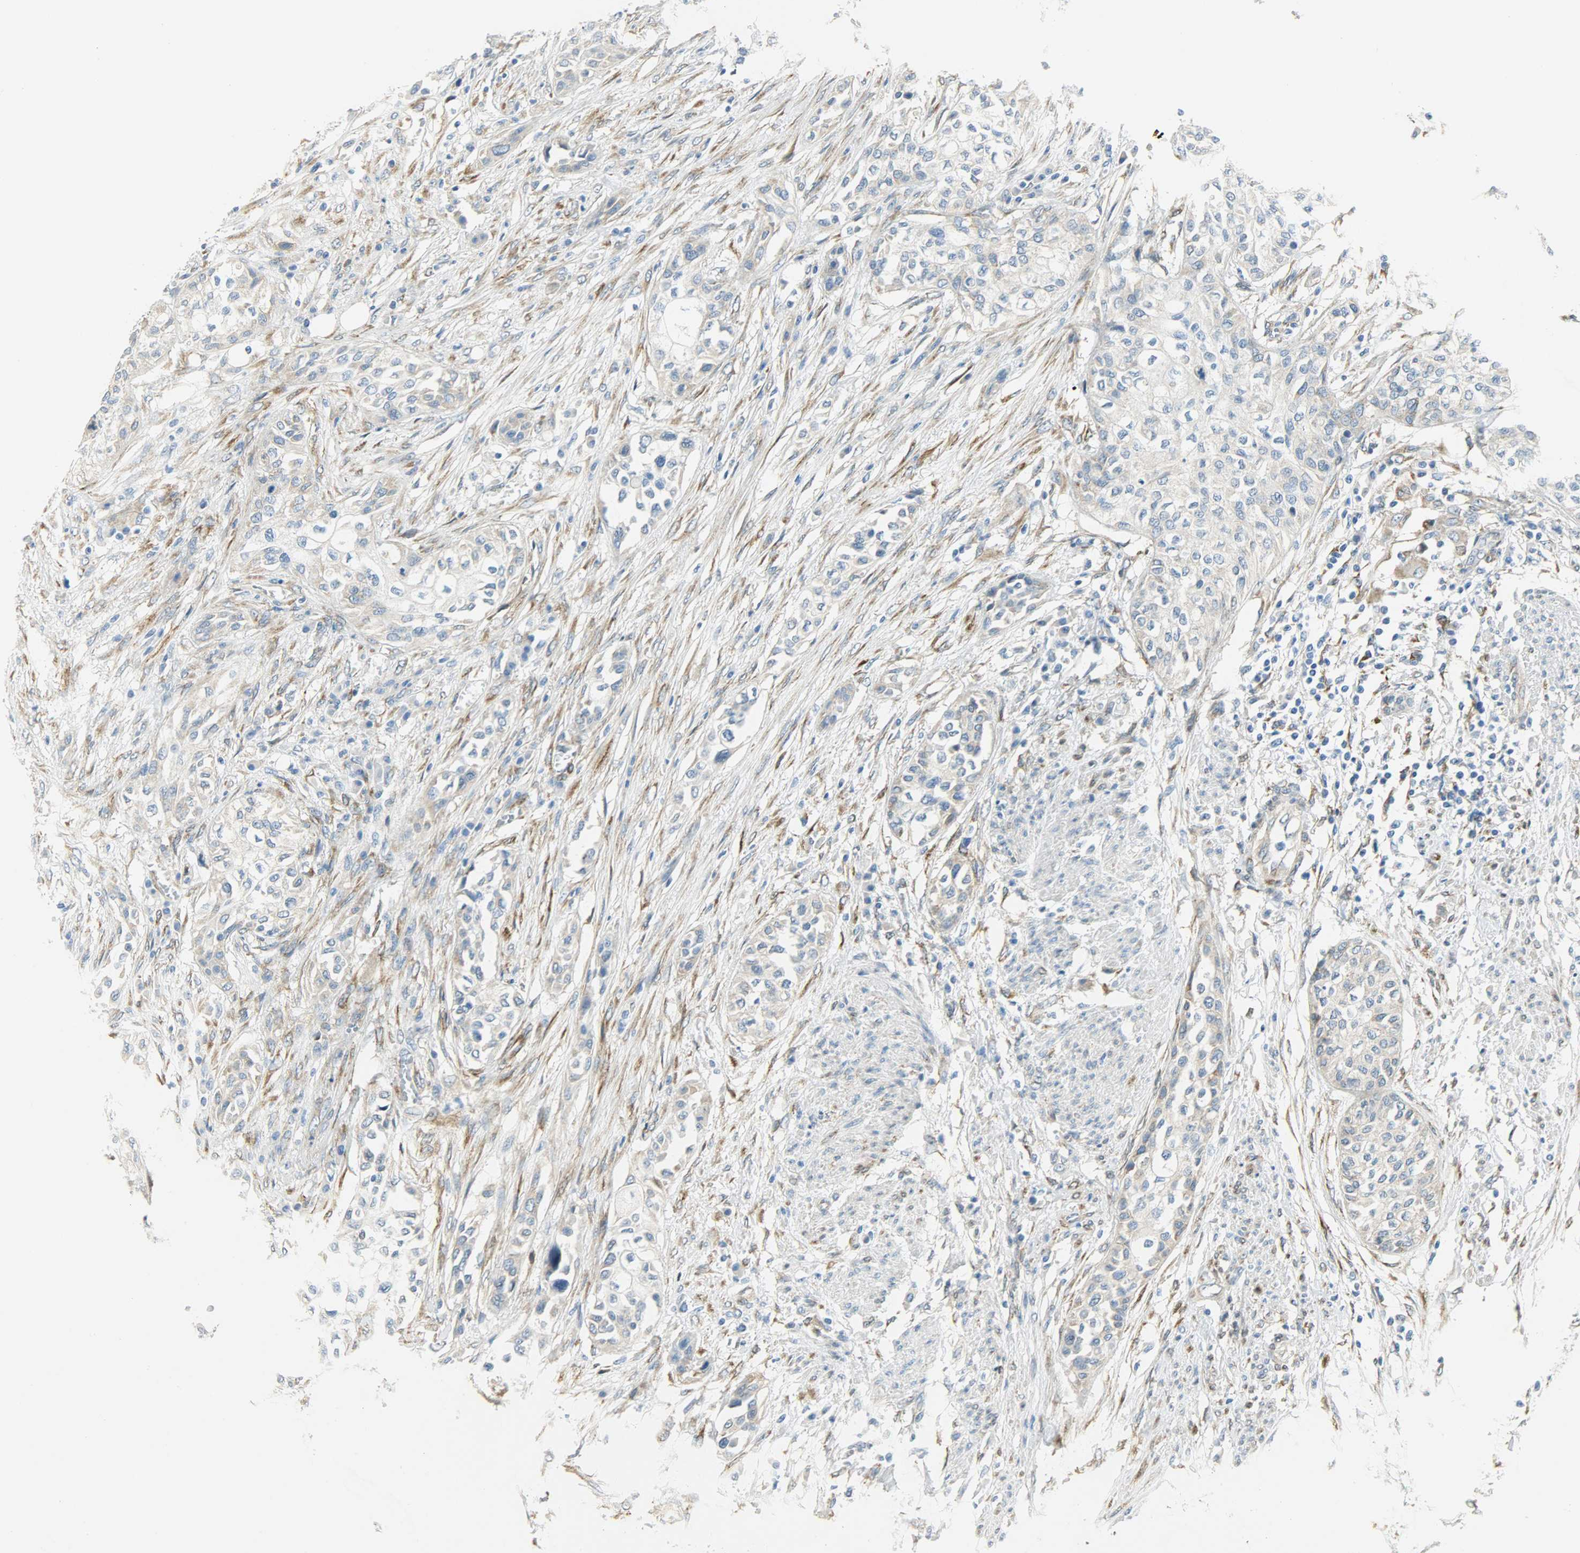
{"staining": {"intensity": "weak", "quantity": ">75%", "location": "cytoplasmic/membranous"}, "tissue": "urothelial cancer", "cell_type": "Tumor cells", "image_type": "cancer", "snomed": [{"axis": "morphology", "description": "Urothelial carcinoma, High grade"}, {"axis": "topography", "description": "Urinary bladder"}], "caption": "Brown immunohistochemical staining in human urothelial carcinoma (high-grade) exhibits weak cytoplasmic/membranous expression in about >75% of tumor cells.", "gene": "PKD2", "patient": {"sex": "male", "age": 74}}